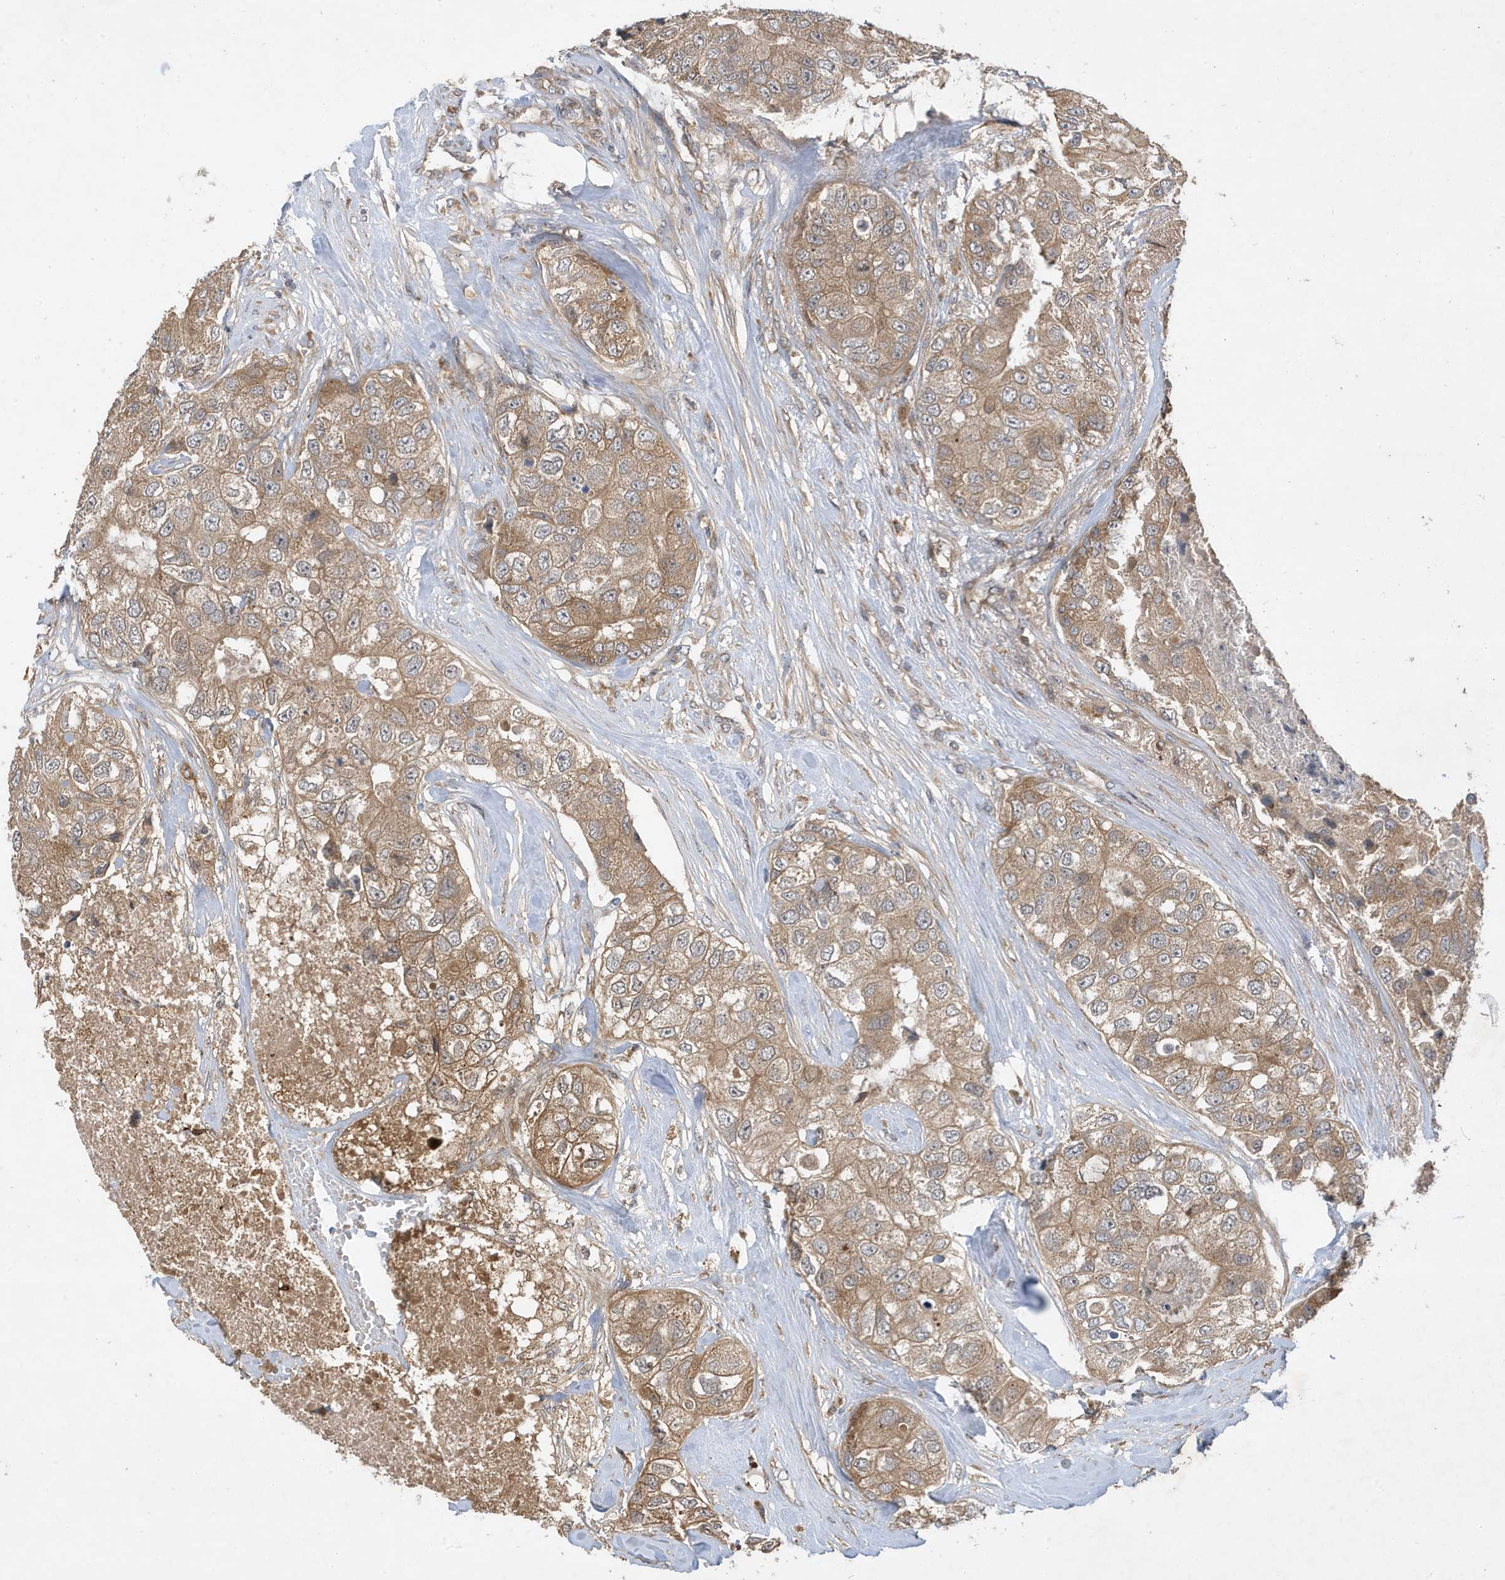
{"staining": {"intensity": "moderate", "quantity": ">75%", "location": "cytoplasmic/membranous"}, "tissue": "breast cancer", "cell_type": "Tumor cells", "image_type": "cancer", "snomed": [{"axis": "morphology", "description": "Duct carcinoma"}, {"axis": "topography", "description": "Breast"}], "caption": "Moderate cytoplasmic/membranous protein positivity is identified in approximately >75% of tumor cells in intraductal carcinoma (breast).", "gene": "LAPTM4A", "patient": {"sex": "female", "age": 62}}